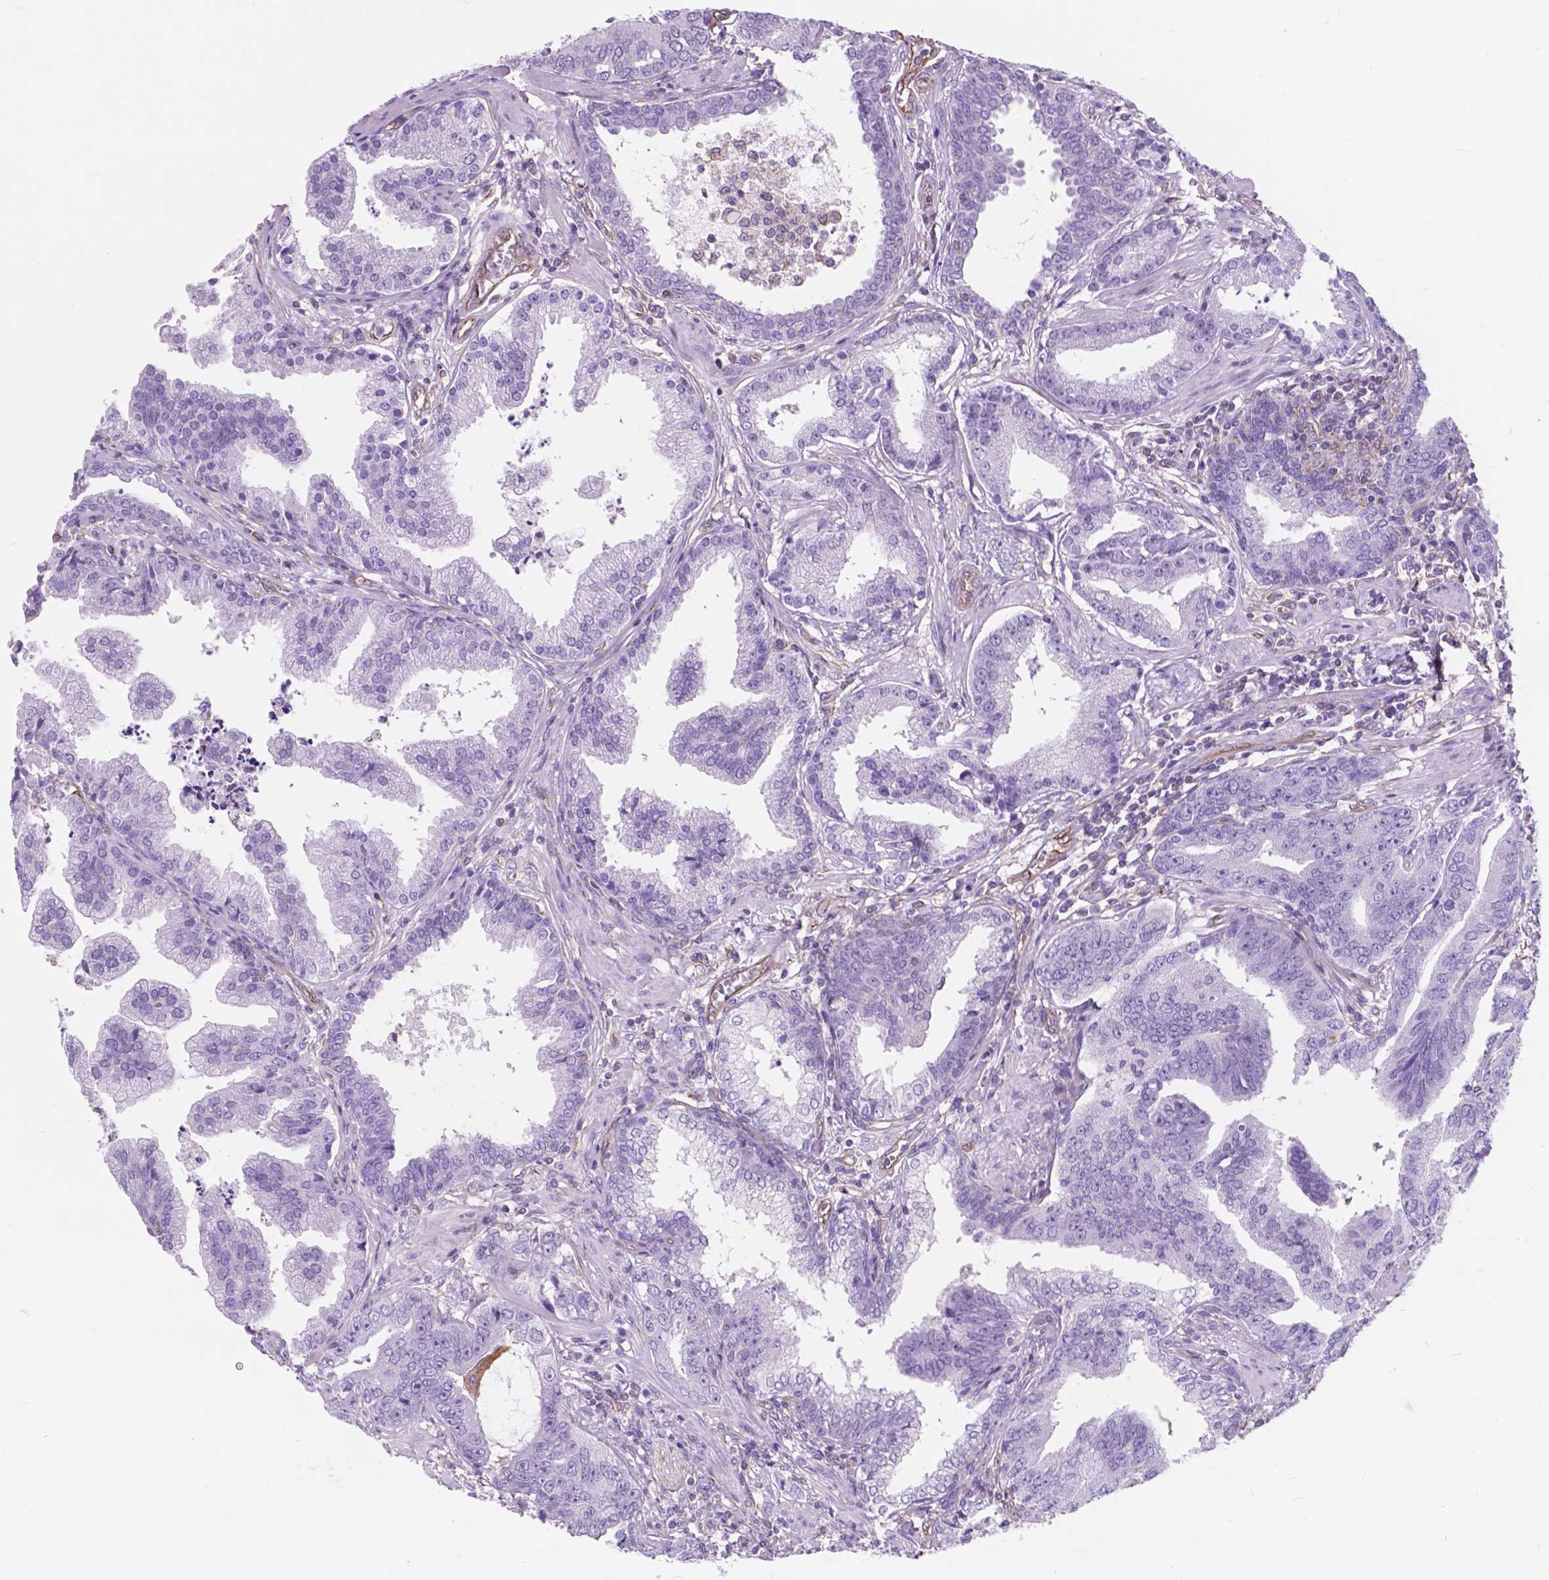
{"staining": {"intensity": "negative", "quantity": "none", "location": "none"}, "tissue": "prostate cancer", "cell_type": "Tumor cells", "image_type": "cancer", "snomed": [{"axis": "morphology", "description": "Adenocarcinoma, NOS"}, {"axis": "topography", "description": "Prostate"}], "caption": "Immunohistochemistry (IHC) micrograph of neoplastic tissue: human prostate cancer (adenocarcinoma) stained with DAB (3,3'-diaminobenzidine) reveals no significant protein expression in tumor cells.", "gene": "AMOT", "patient": {"sex": "male", "age": 64}}